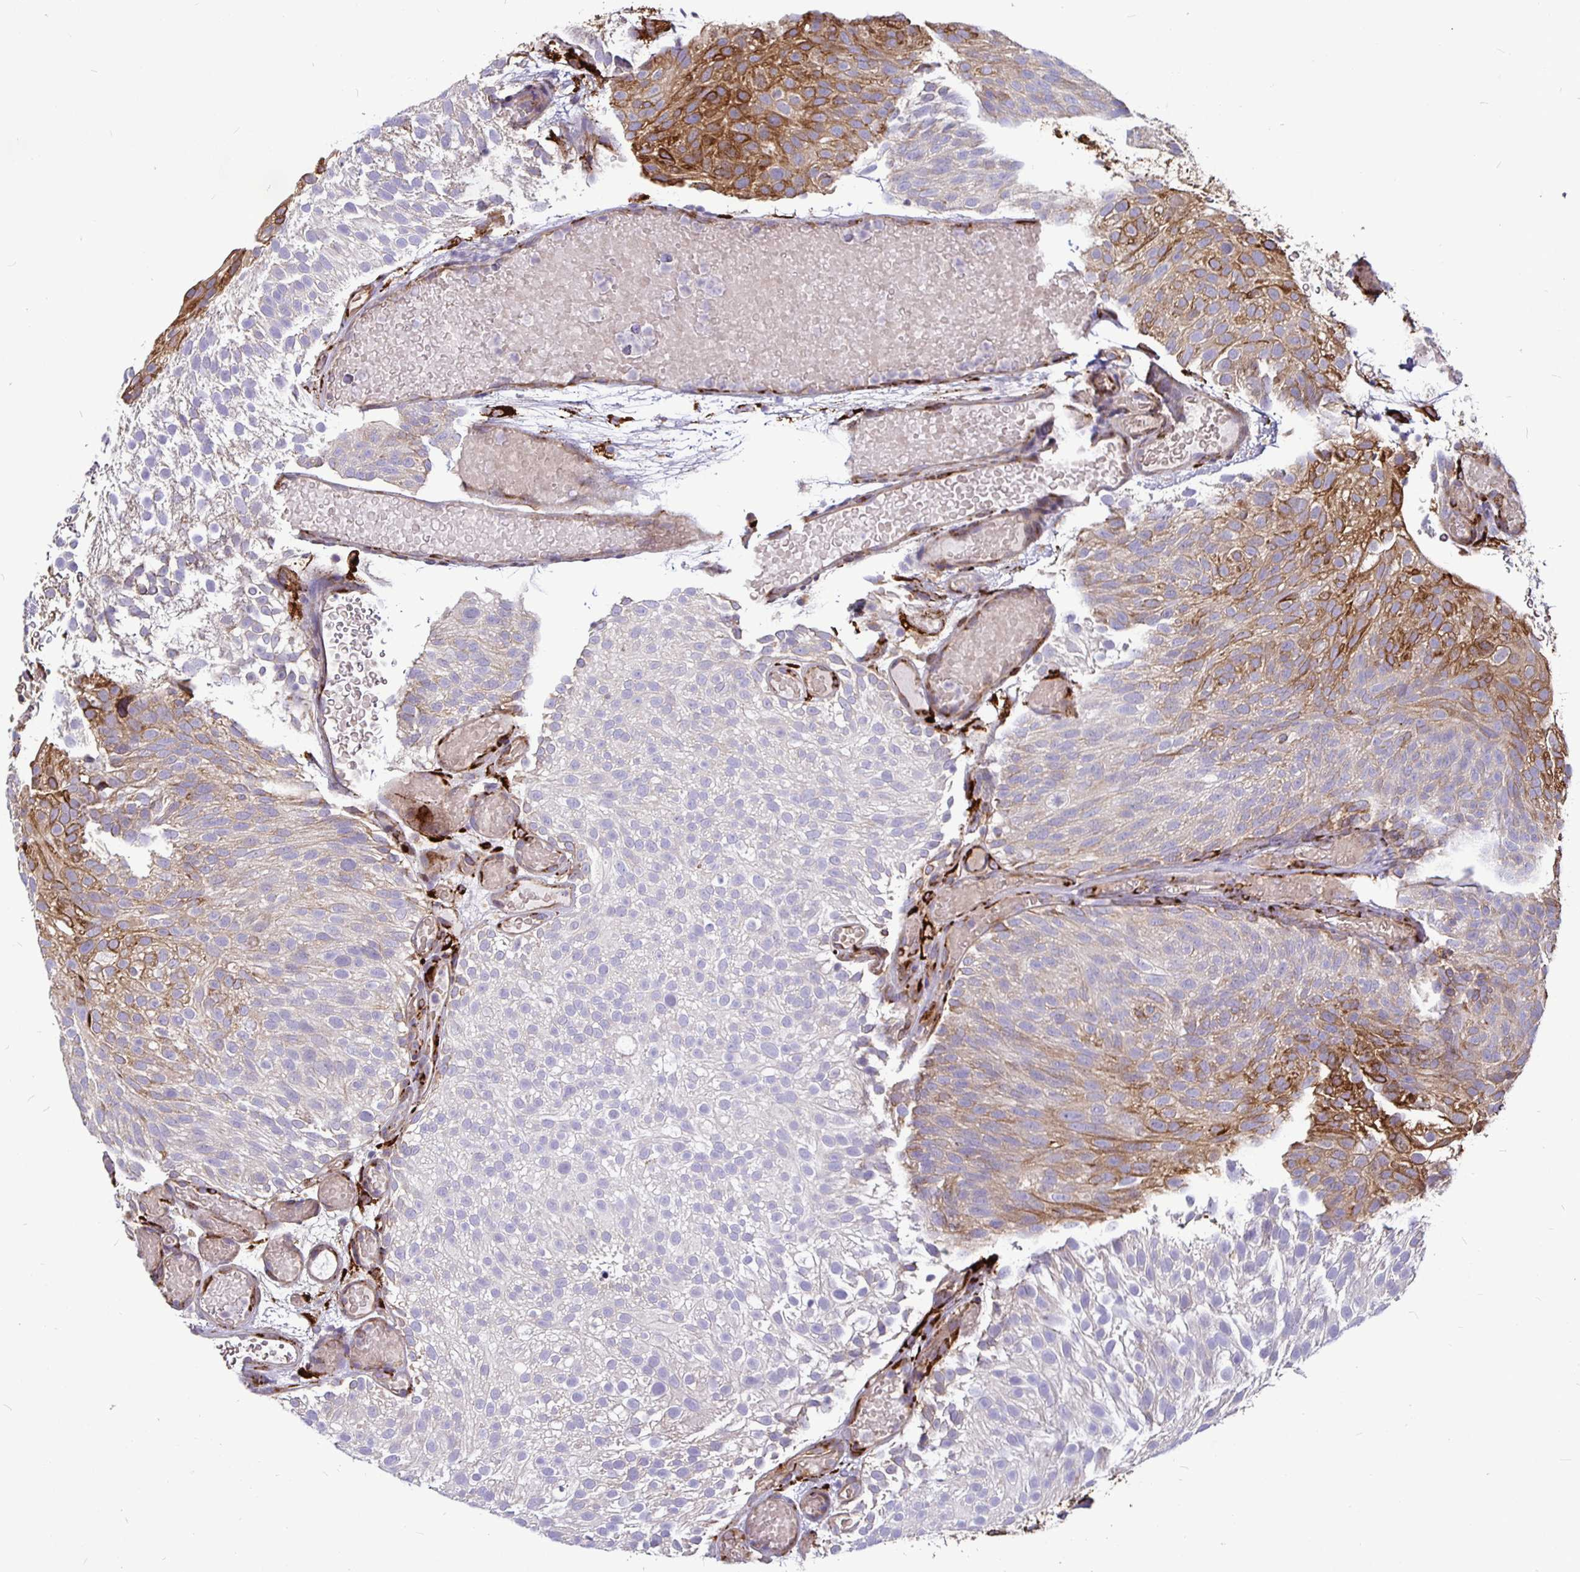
{"staining": {"intensity": "moderate", "quantity": "<25%", "location": "cytoplasmic/membranous"}, "tissue": "urothelial cancer", "cell_type": "Tumor cells", "image_type": "cancer", "snomed": [{"axis": "morphology", "description": "Urothelial carcinoma, Low grade"}, {"axis": "topography", "description": "Urinary bladder"}], "caption": "Moderate cytoplasmic/membranous staining for a protein is appreciated in approximately <25% of tumor cells of urothelial carcinoma (low-grade) using immunohistochemistry.", "gene": "P4HA2", "patient": {"sex": "male", "age": 78}}